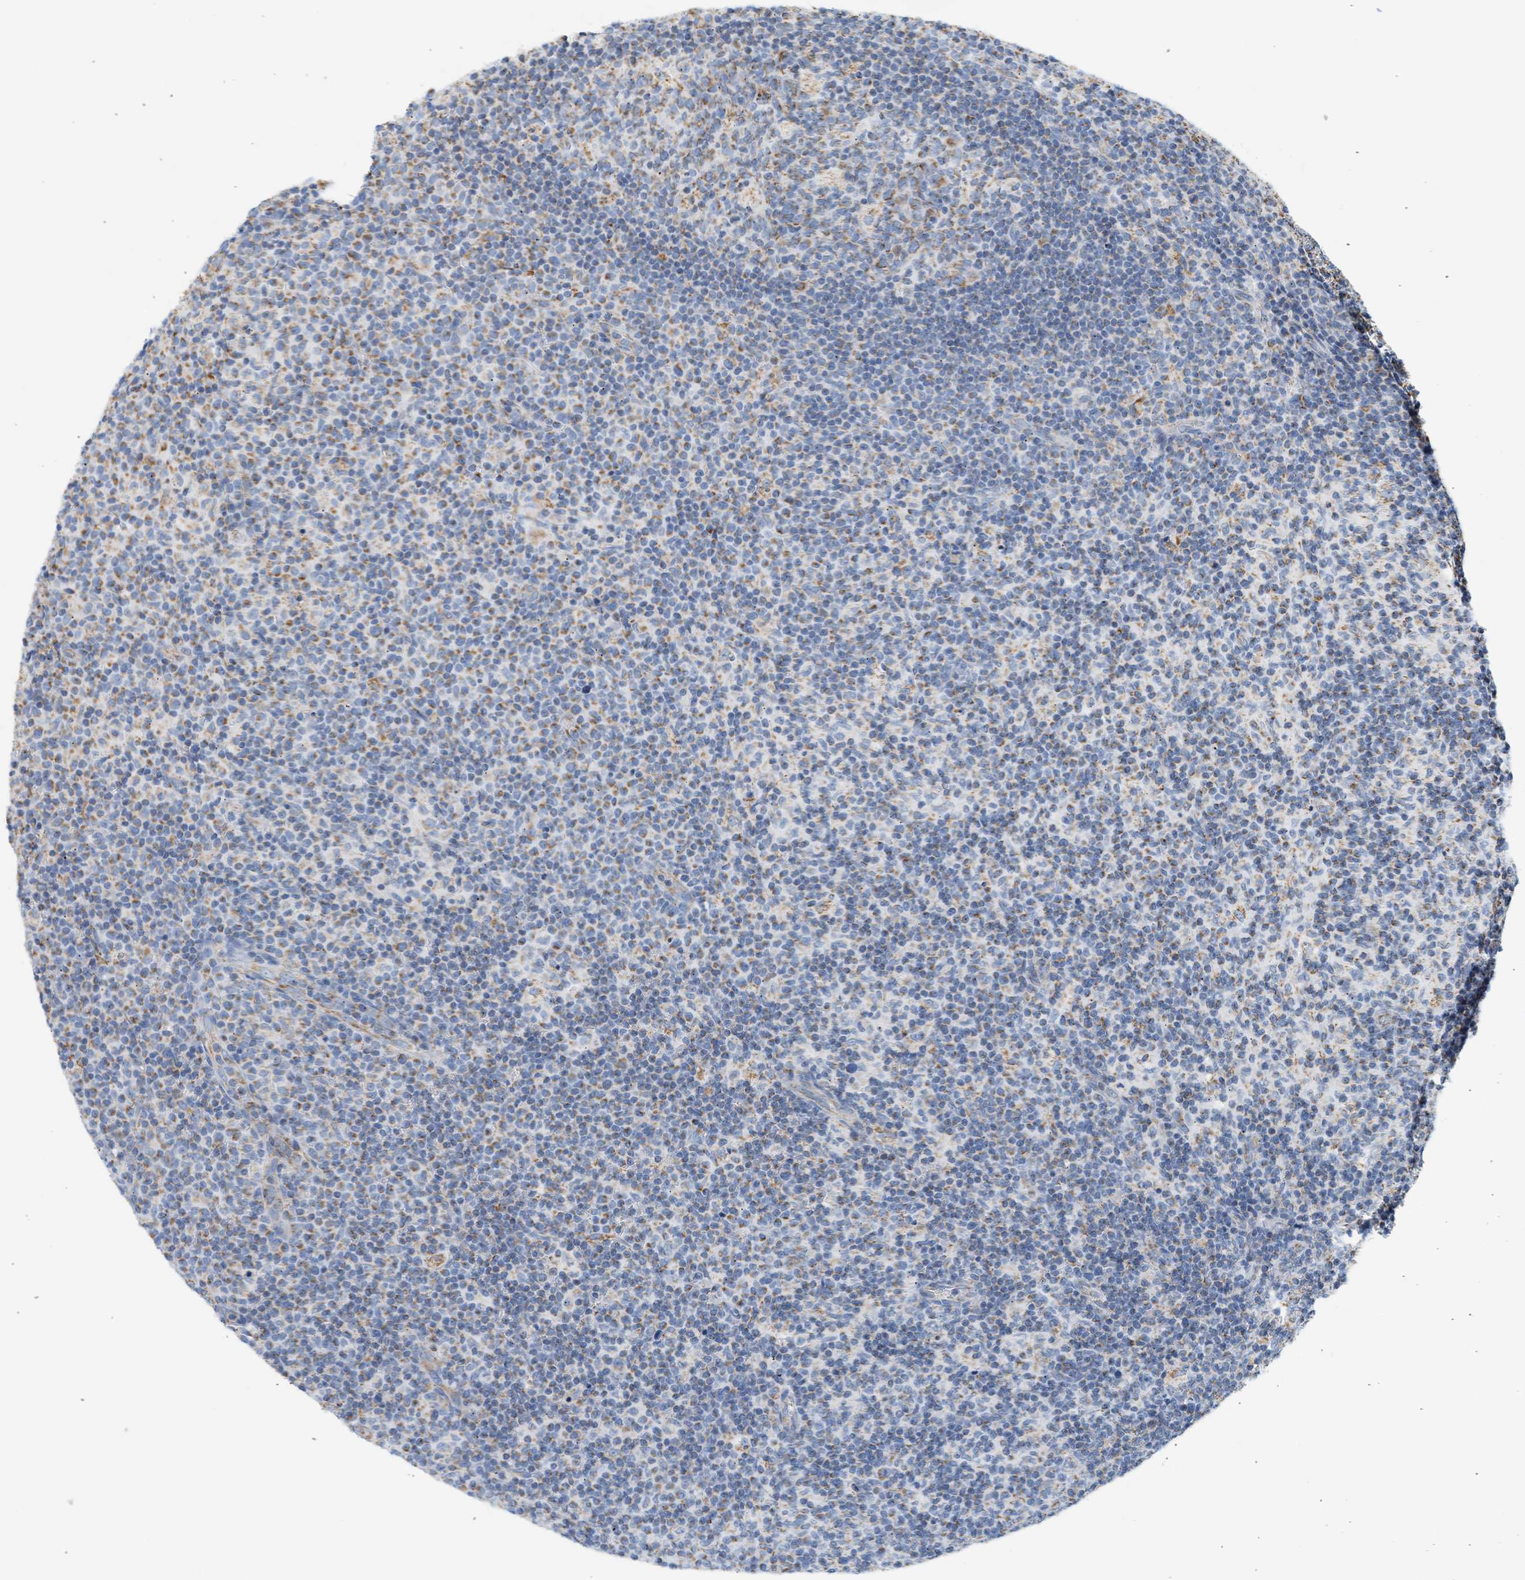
{"staining": {"intensity": "moderate", "quantity": "<25%", "location": "cytoplasmic/membranous"}, "tissue": "lymph node", "cell_type": "Germinal center cells", "image_type": "normal", "snomed": [{"axis": "morphology", "description": "Normal tissue, NOS"}, {"axis": "morphology", "description": "Inflammation, NOS"}, {"axis": "topography", "description": "Lymph node"}], "caption": "A high-resolution histopathology image shows immunohistochemistry staining of benign lymph node, which reveals moderate cytoplasmic/membranous staining in approximately <25% of germinal center cells. The protein is shown in brown color, while the nuclei are stained blue.", "gene": "GRPEL2", "patient": {"sex": "male", "age": 55}}